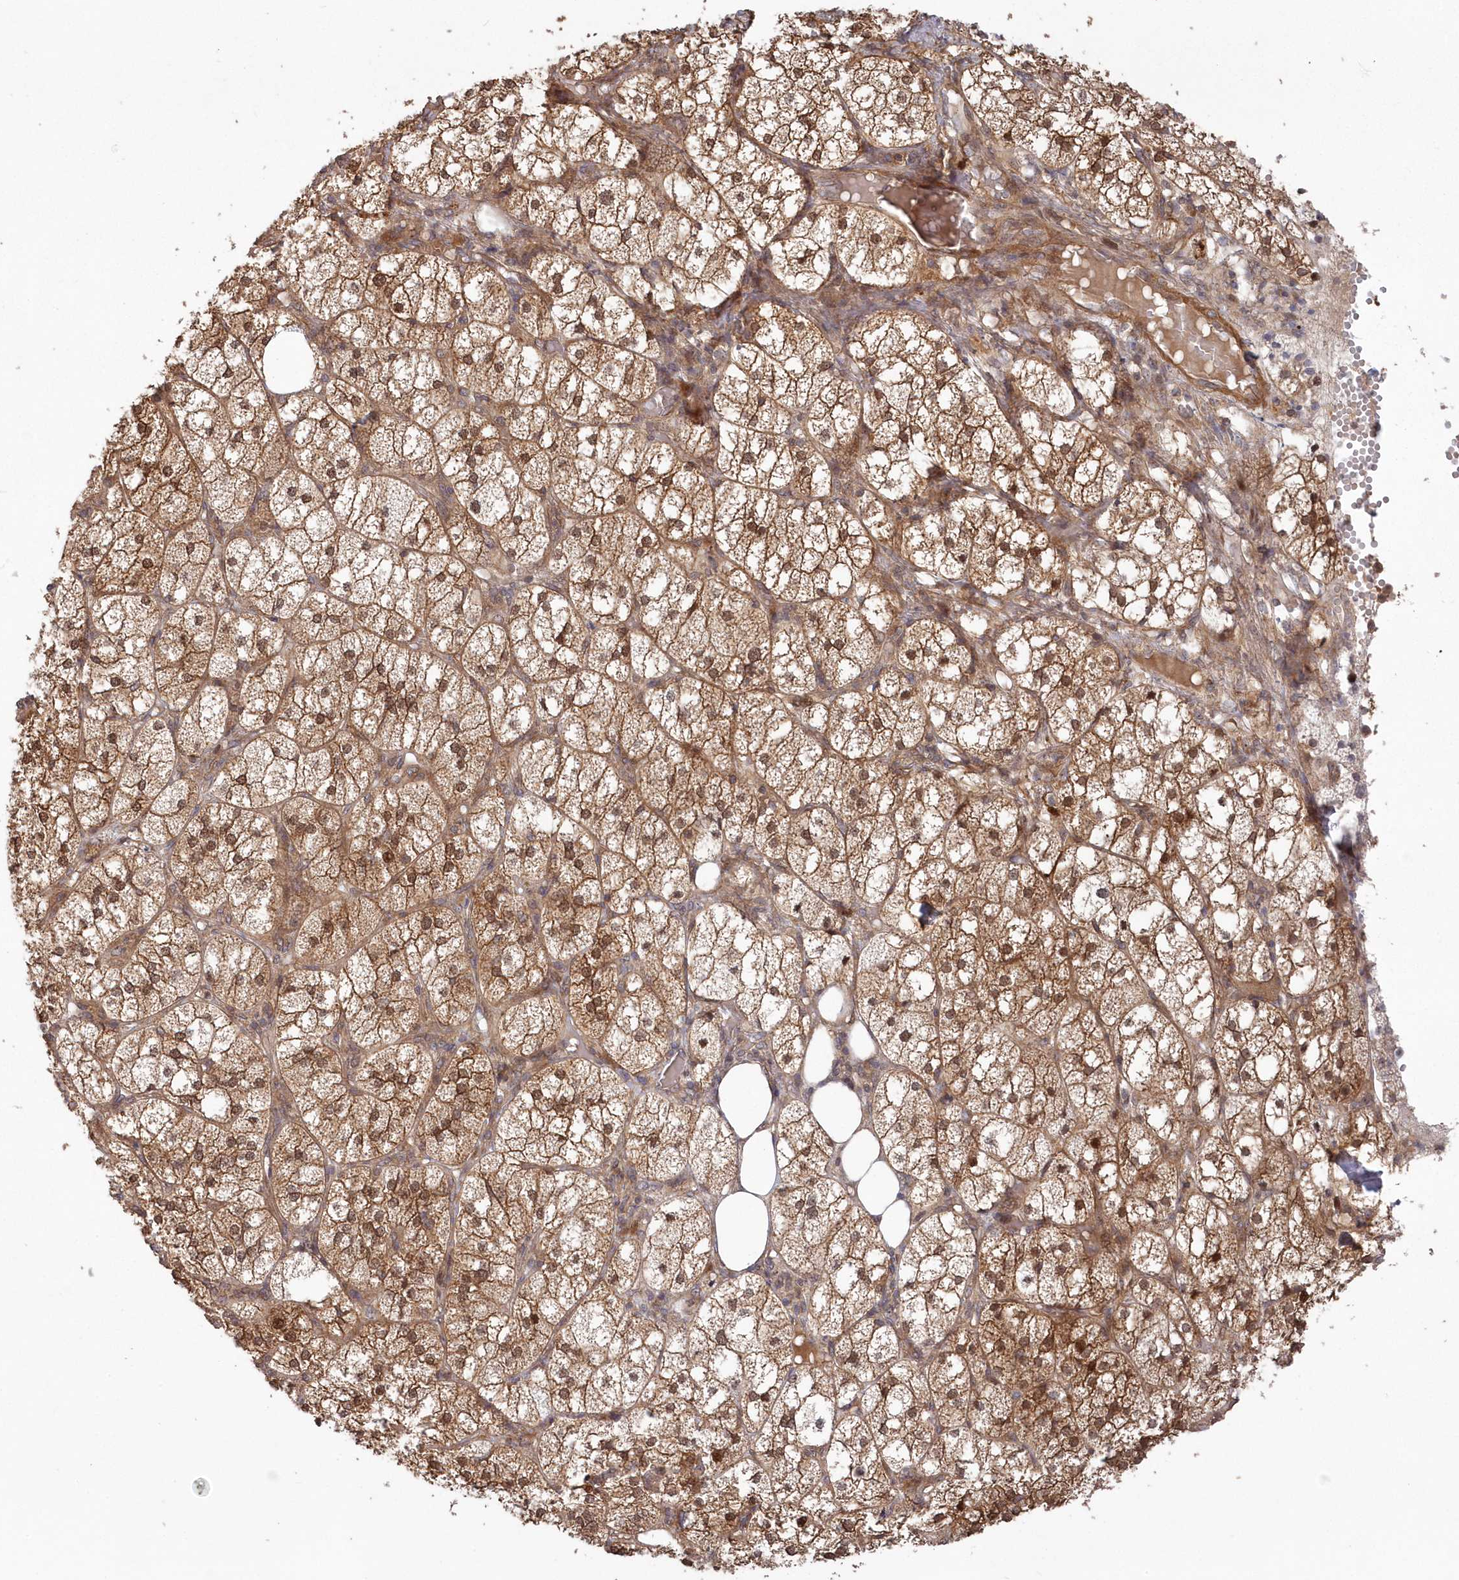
{"staining": {"intensity": "strong", "quantity": ">75%", "location": "cytoplasmic/membranous,nuclear"}, "tissue": "adrenal gland", "cell_type": "Glandular cells", "image_type": "normal", "snomed": [{"axis": "morphology", "description": "Normal tissue, NOS"}, {"axis": "topography", "description": "Adrenal gland"}], "caption": "Immunohistochemical staining of unremarkable adrenal gland demonstrates strong cytoplasmic/membranous,nuclear protein staining in about >75% of glandular cells. The protein of interest is stained brown, and the nuclei are stained in blue (DAB IHC with brightfield microscopy, high magnification).", "gene": "TBCA", "patient": {"sex": "female", "age": 61}}